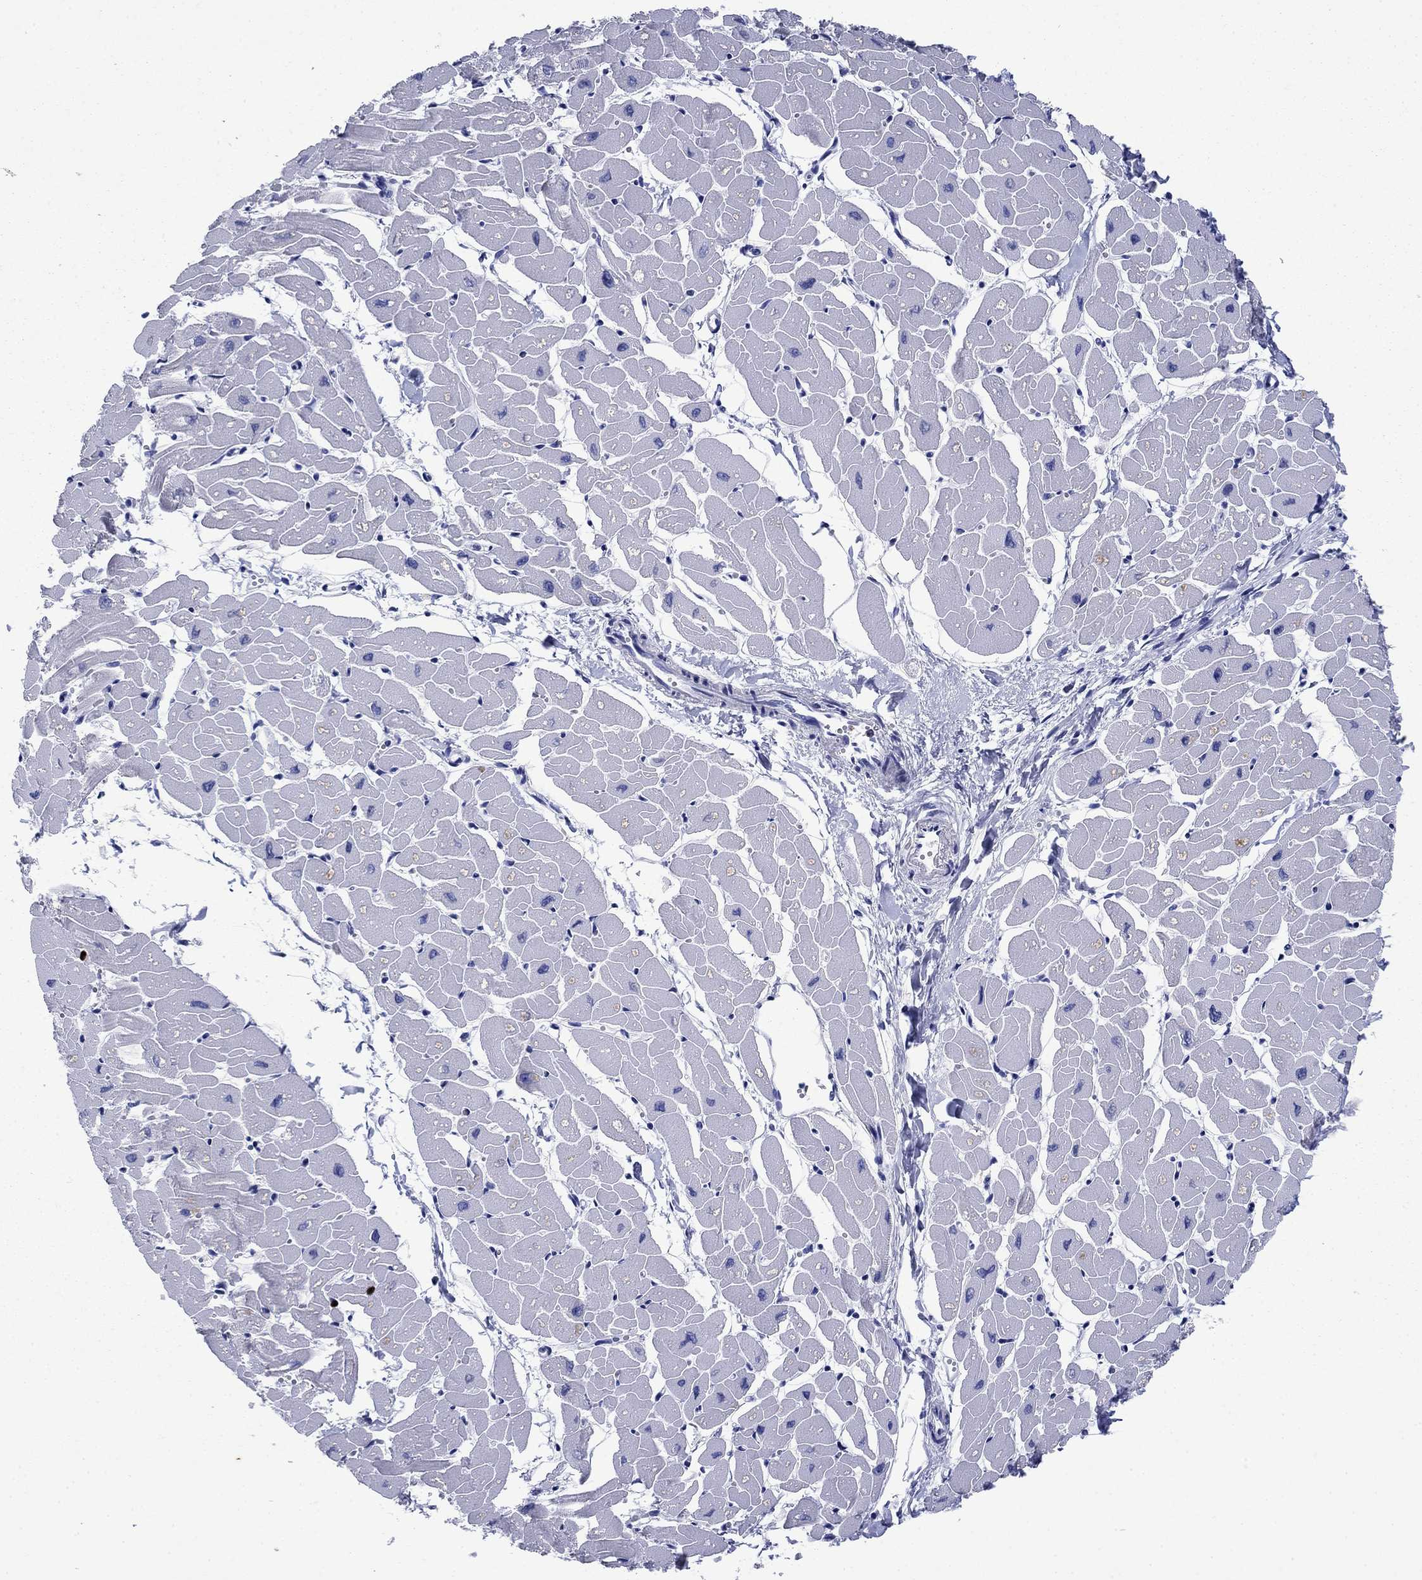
{"staining": {"intensity": "negative", "quantity": "none", "location": "none"}, "tissue": "heart muscle", "cell_type": "Cardiomyocytes", "image_type": "normal", "snomed": [{"axis": "morphology", "description": "Normal tissue, NOS"}, {"axis": "topography", "description": "Heart"}], "caption": "High power microscopy micrograph of an immunohistochemistry micrograph of normal heart muscle, revealing no significant expression in cardiomyocytes.", "gene": "AZU1", "patient": {"sex": "male", "age": 57}}